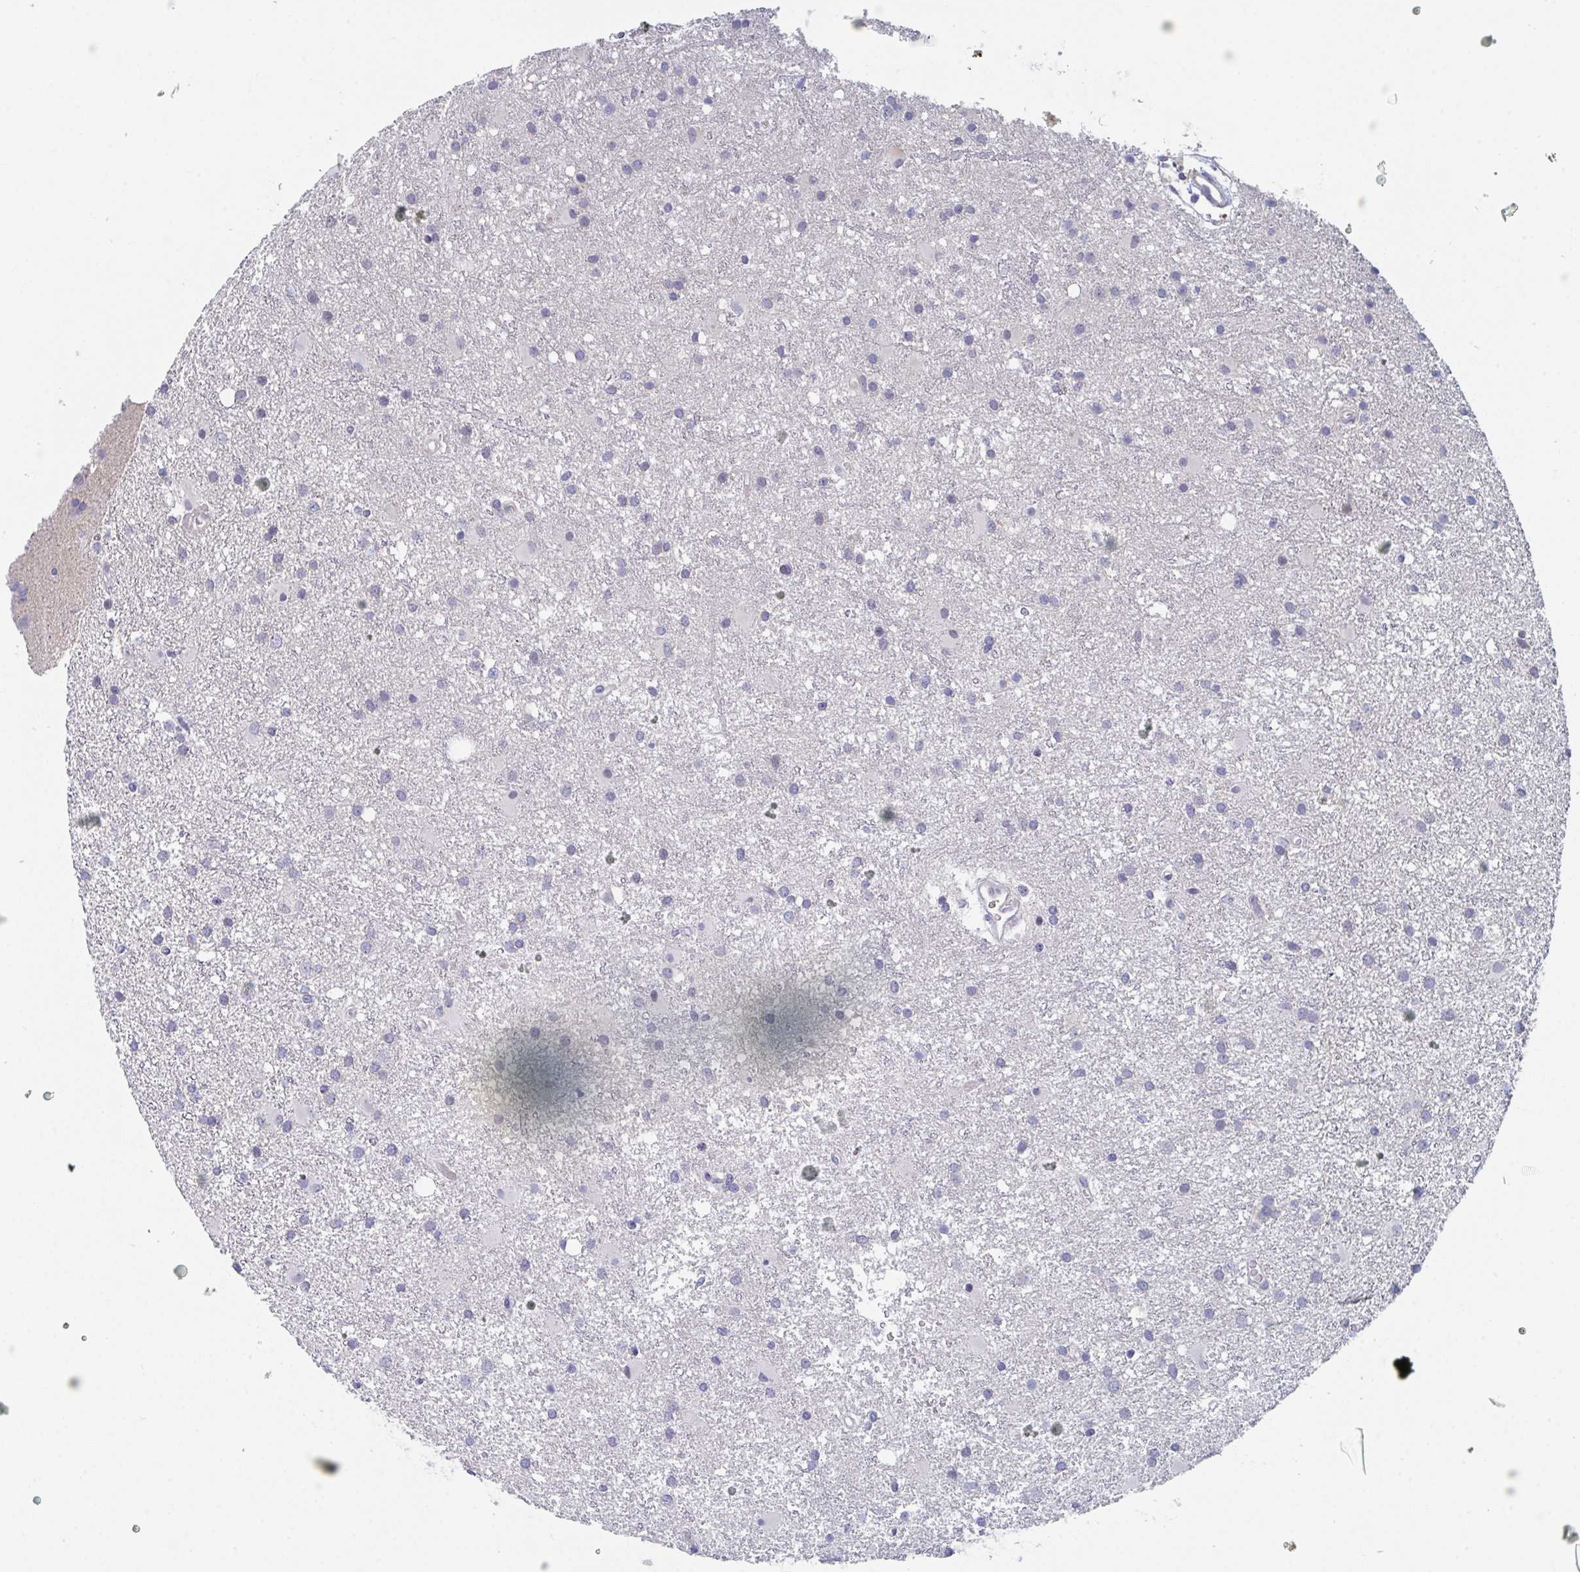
{"staining": {"intensity": "weak", "quantity": "25%-75%", "location": "nuclear"}, "tissue": "glioma", "cell_type": "Tumor cells", "image_type": "cancer", "snomed": [{"axis": "morphology", "description": "Glioma, malignant, High grade"}, {"axis": "topography", "description": "Brain"}], "caption": "An immunohistochemistry photomicrograph of tumor tissue is shown. Protein staining in brown highlights weak nuclear positivity in glioma within tumor cells.", "gene": "CENPT", "patient": {"sex": "male", "age": 55}}